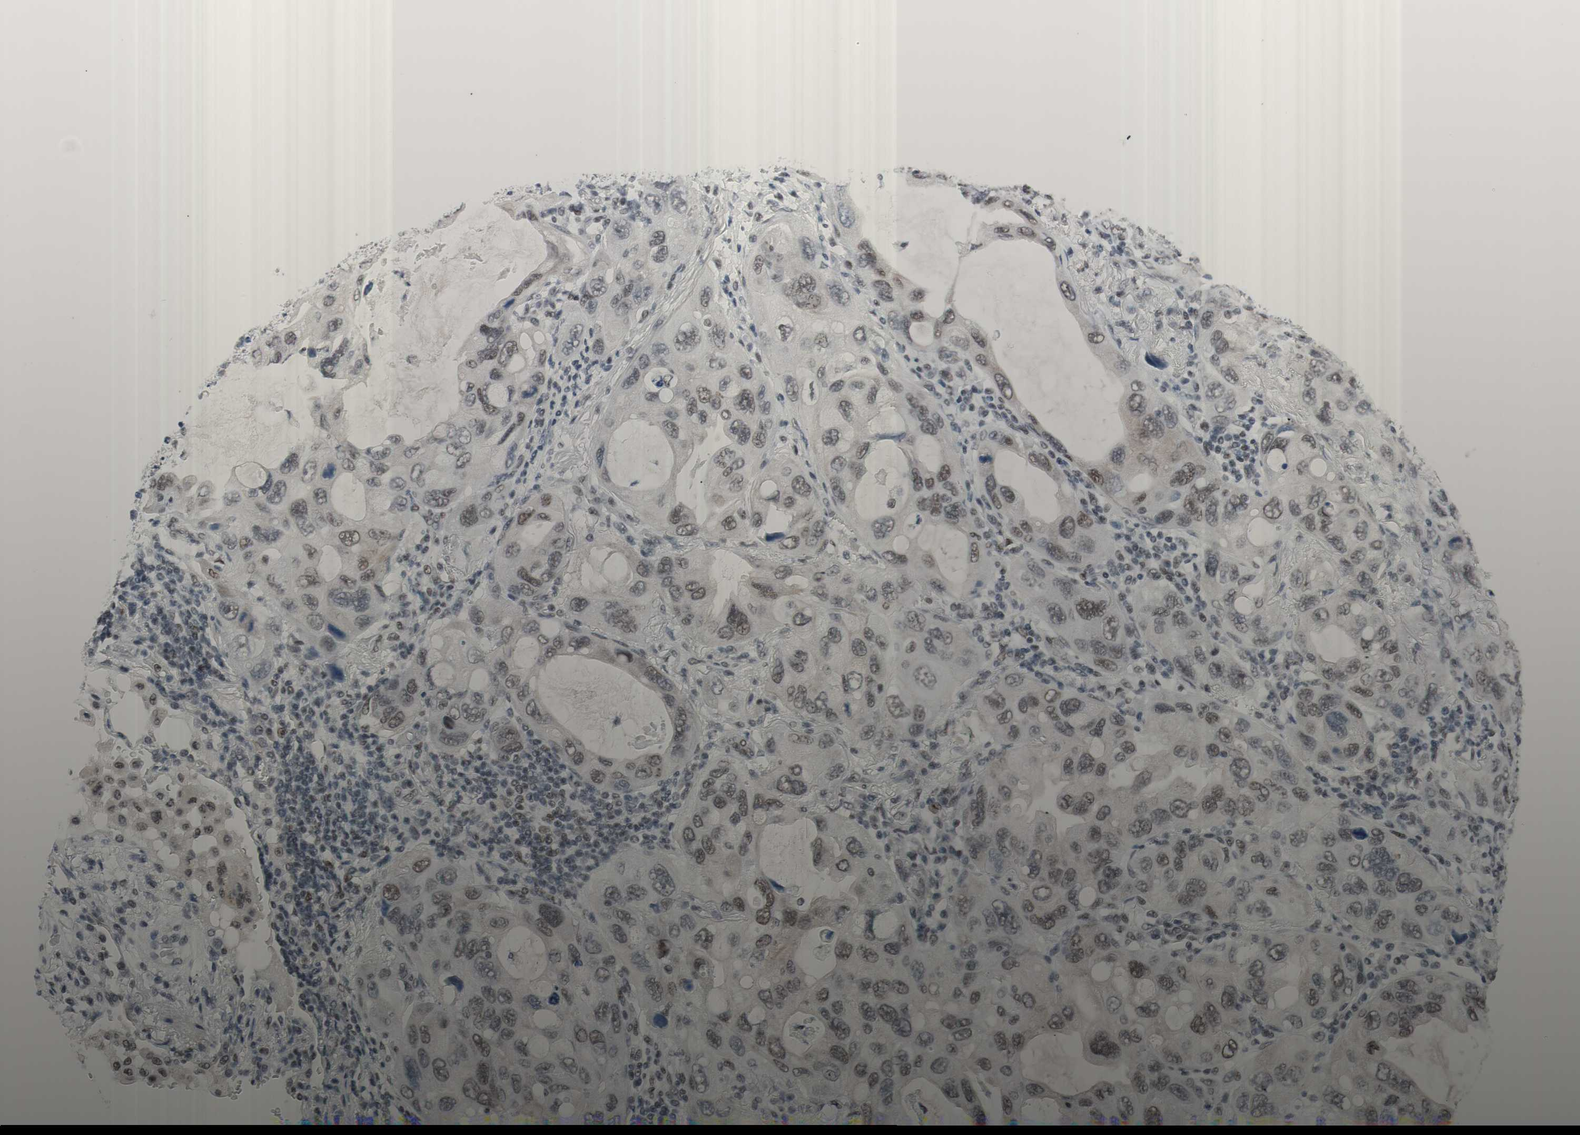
{"staining": {"intensity": "moderate", "quantity": "25%-75%", "location": "nuclear"}, "tissue": "lung cancer", "cell_type": "Tumor cells", "image_type": "cancer", "snomed": [{"axis": "morphology", "description": "Squamous cell carcinoma, NOS"}, {"axis": "topography", "description": "Lung"}], "caption": "Protein expression analysis of human squamous cell carcinoma (lung) reveals moderate nuclear positivity in about 25%-75% of tumor cells.", "gene": "ARID1A", "patient": {"sex": "female", "age": 73}}